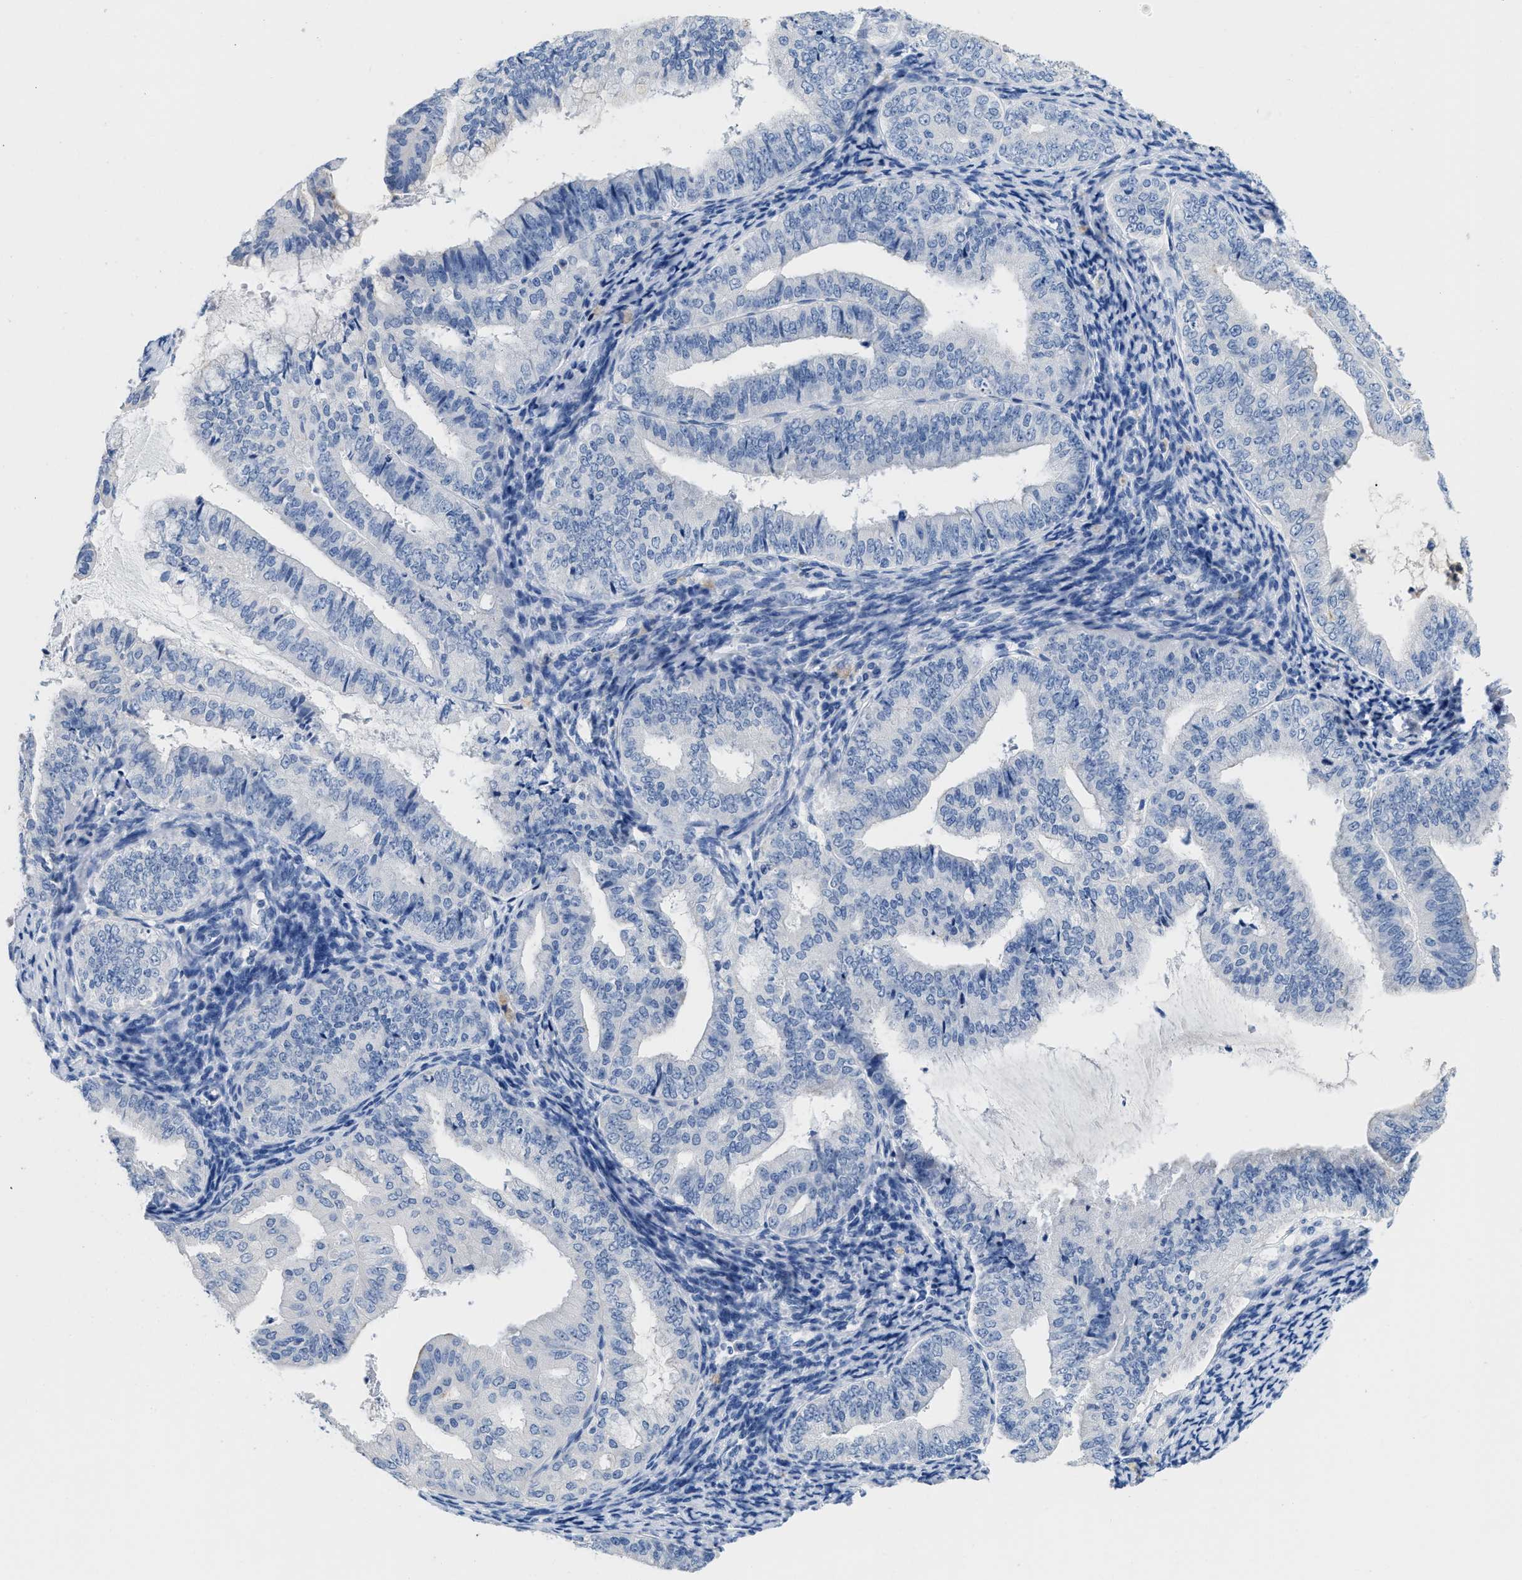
{"staining": {"intensity": "negative", "quantity": "none", "location": "none"}, "tissue": "endometrial cancer", "cell_type": "Tumor cells", "image_type": "cancer", "snomed": [{"axis": "morphology", "description": "Adenocarcinoma, NOS"}, {"axis": "topography", "description": "Endometrium"}], "caption": "Immunohistochemistry (IHC) of endometrial cancer (adenocarcinoma) demonstrates no expression in tumor cells.", "gene": "CR1", "patient": {"sex": "female", "age": 63}}